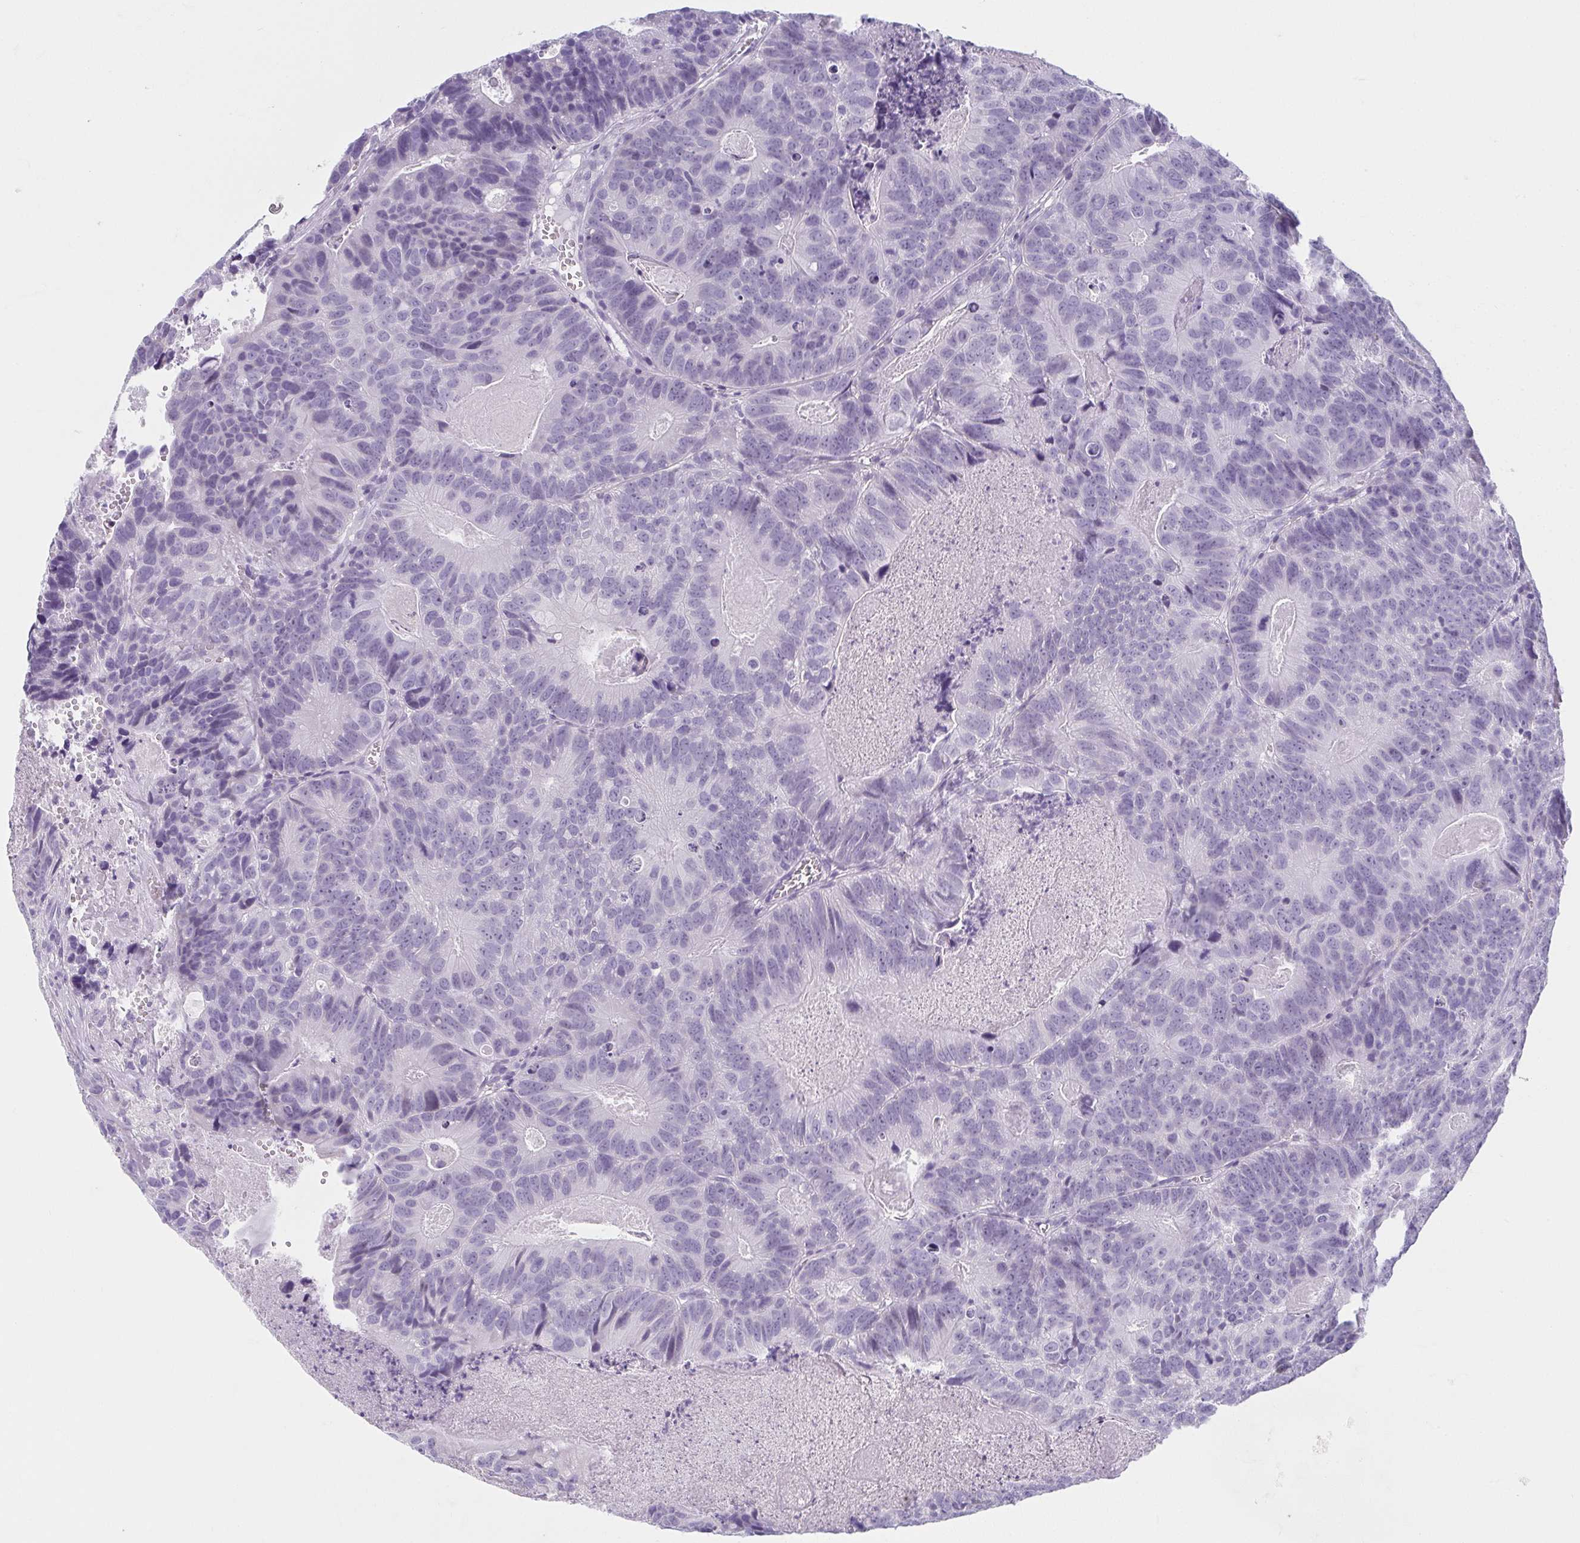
{"staining": {"intensity": "negative", "quantity": "none", "location": "none"}, "tissue": "head and neck cancer", "cell_type": "Tumor cells", "image_type": "cancer", "snomed": [{"axis": "morphology", "description": "Adenocarcinoma, NOS"}, {"axis": "topography", "description": "Head-Neck"}], "caption": "This is an immunohistochemistry (IHC) micrograph of adenocarcinoma (head and neck). There is no positivity in tumor cells.", "gene": "MOBP", "patient": {"sex": "male", "age": 62}}